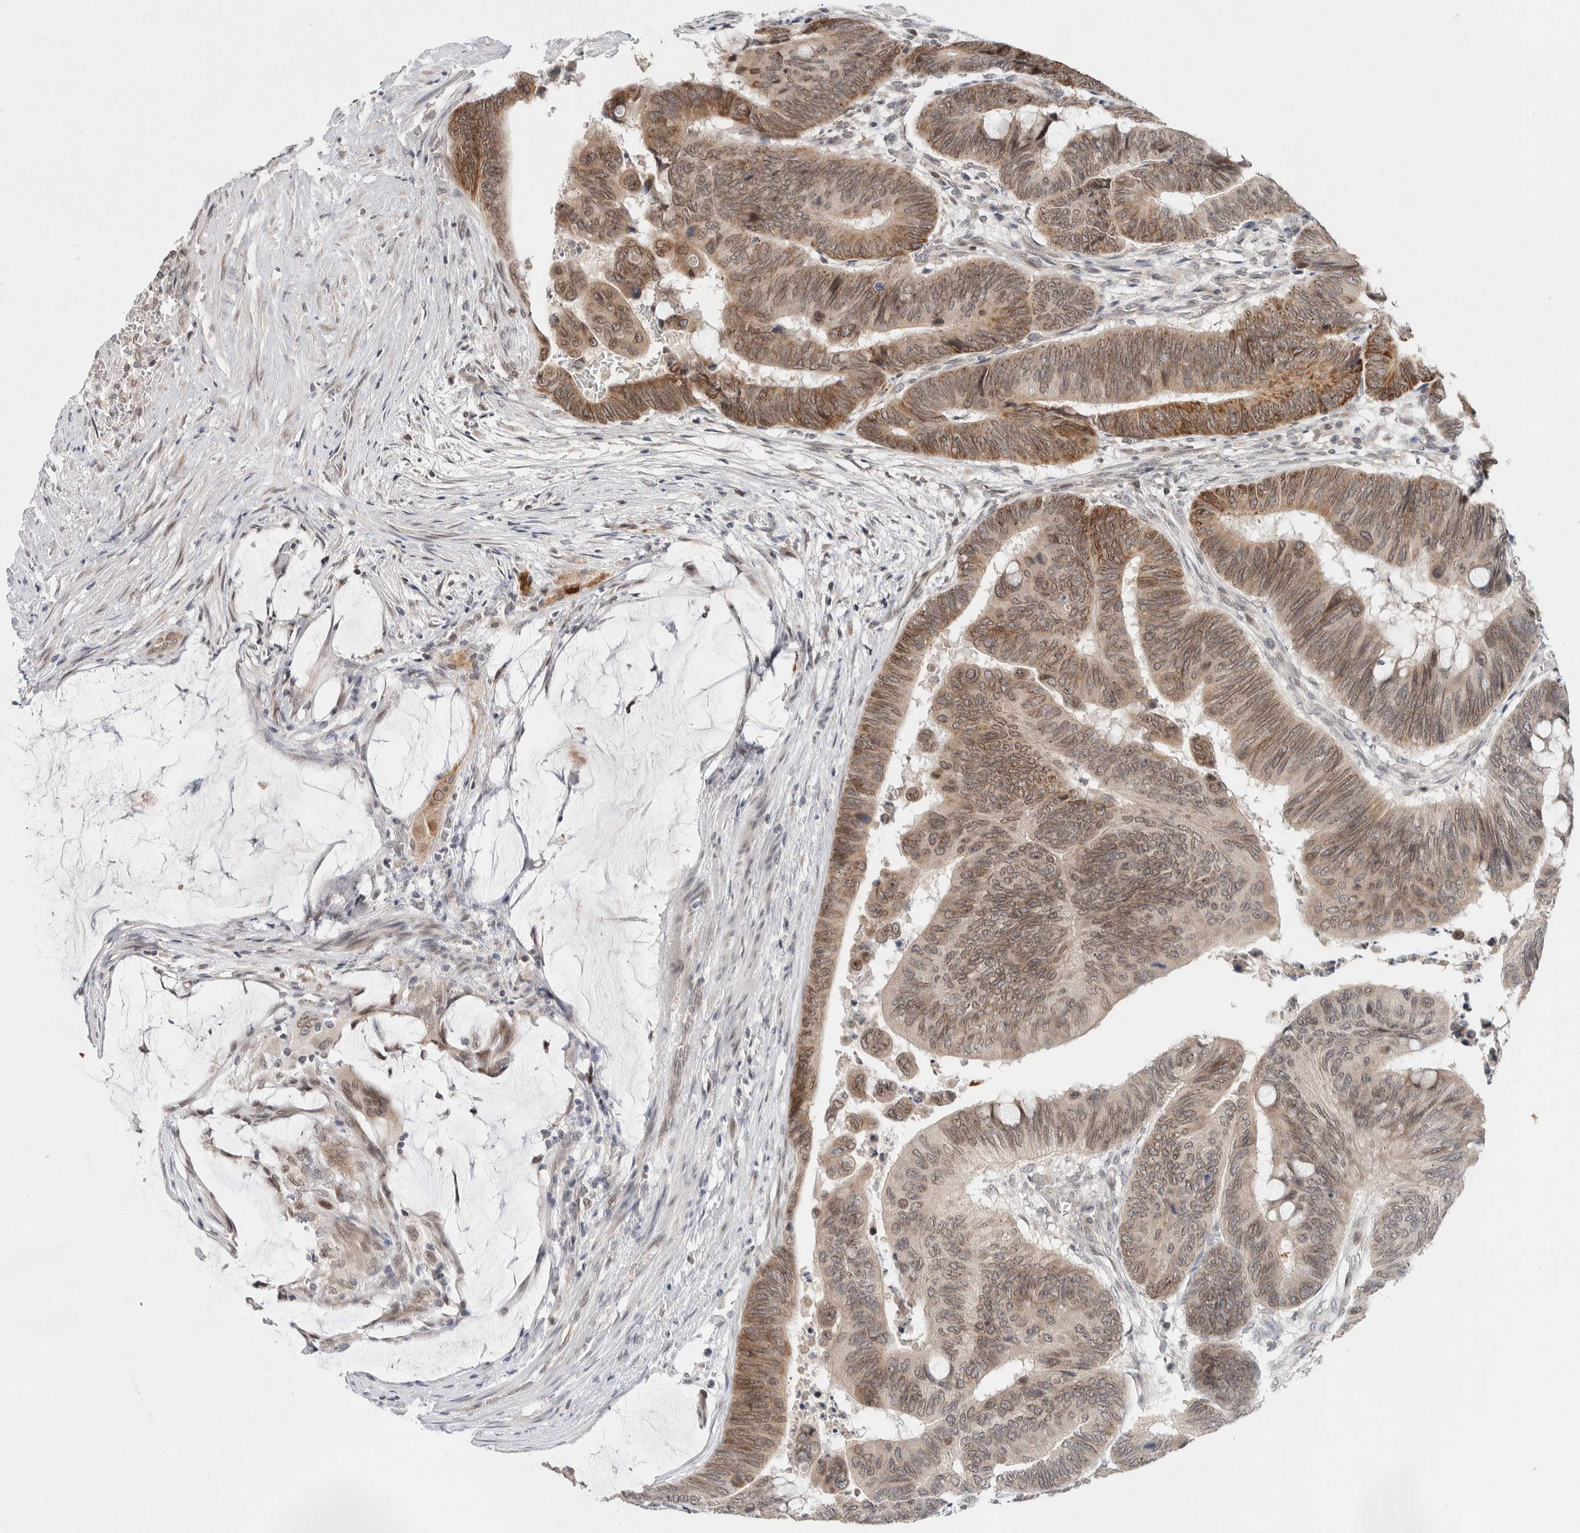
{"staining": {"intensity": "moderate", "quantity": ">75%", "location": "cytoplasmic/membranous,nuclear"}, "tissue": "colorectal cancer", "cell_type": "Tumor cells", "image_type": "cancer", "snomed": [{"axis": "morphology", "description": "Normal tissue, NOS"}, {"axis": "morphology", "description": "Adenocarcinoma, NOS"}, {"axis": "topography", "description": "Rectum"}], "caption": "This photomicrograph displays adenocarcinoma (colorectal) stained with immunohistochemistry to label a protein in brown. The cytoplasmic/membranous and nuclear of tumor cells show moderate positivity for the protein. Nuclei are counter-stained blue.", "gene": "CRAT", "patient": {"sex": "male", "age": 92}}